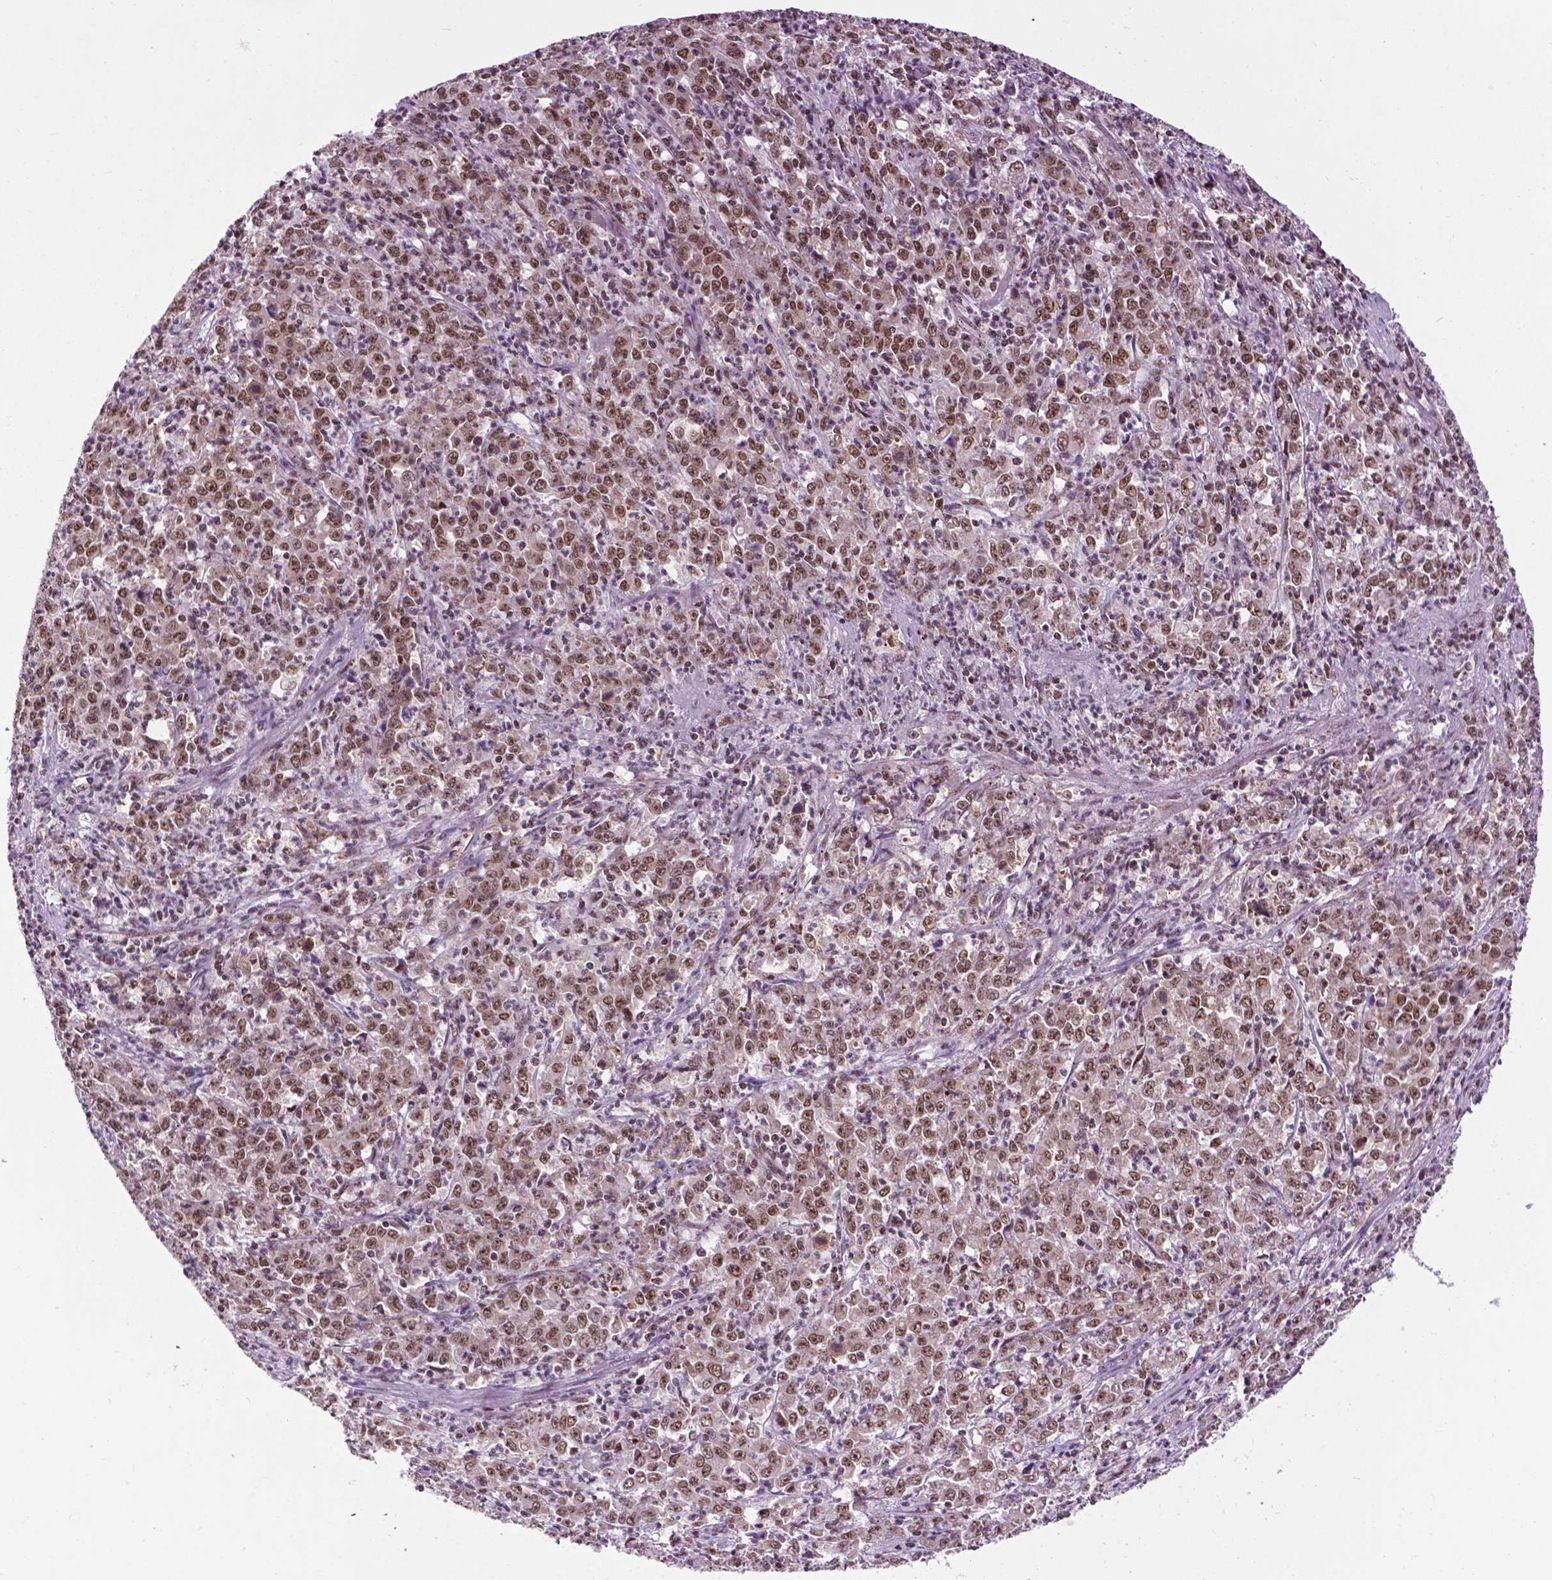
{"staining": {"intensity": "moderate", "quantity": ">75%", "location": "nuclear"}, "tissue": "stomach cancer", "cell_type": "Tumor cells", "image_type": "cancer", "snomed": [{"axis": "morphology", "description": "Adenocarcinoma, NOS"}, {"axis": "topography", "description": "Stomach, lower"}], "caption": "The photomicrograph exhibits immunohistochemical staining of adenocarcinoma (stomach). There is moderate nuclear staining is appreciated in about >75% of tumor cells.", "gene": "EAF1", "patient": {"sex": "female", "age": 71}}